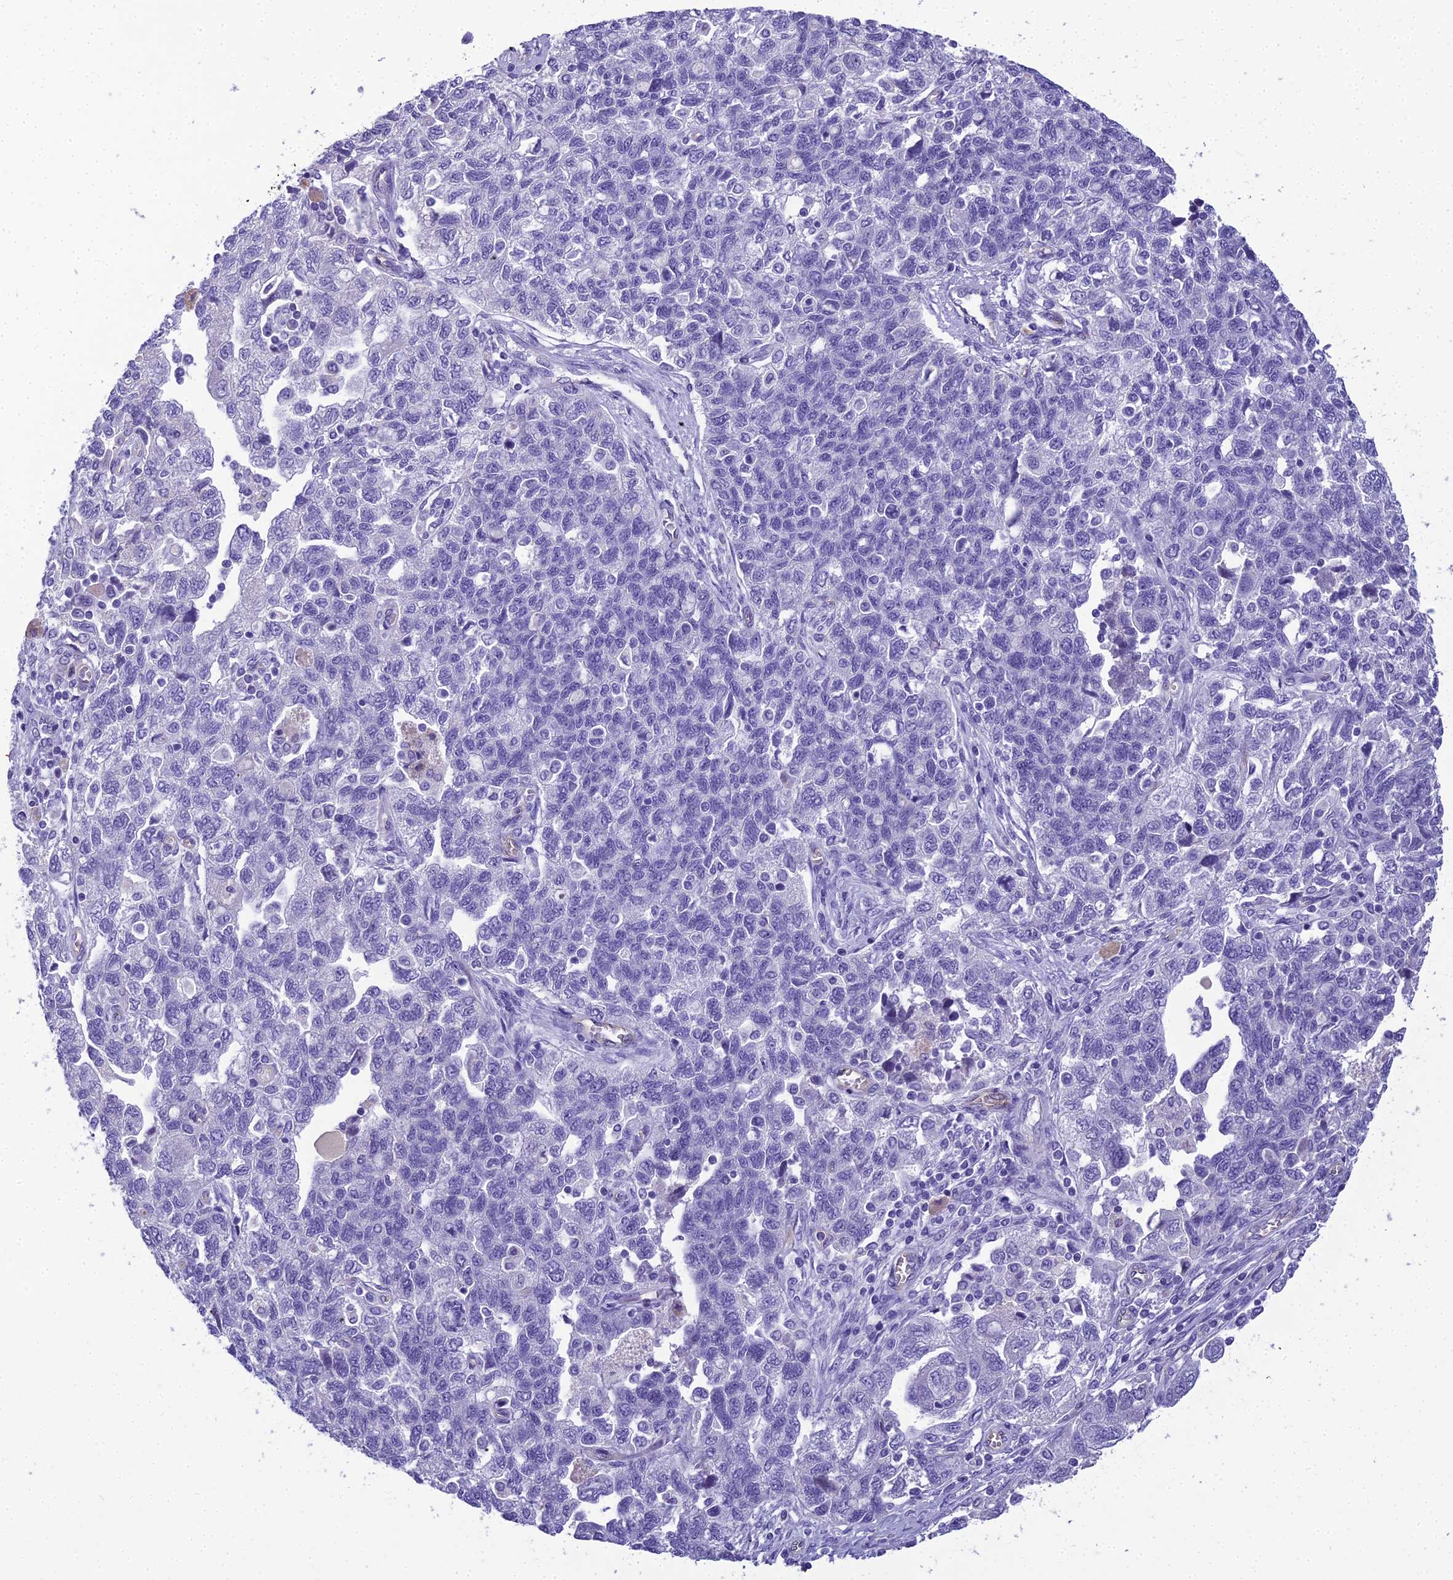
{"staining": {"intensity": "negative", "quantity": "none", "location": "none"}, "tissue": "ovarian cancer", "cell_type": "Tumor cells", "image_type": "cancer", "snomed": [{"axis": "morphology", "description": "Carcinoma, NOS"}, {"axis": "morphology", "description": "Cystadenocarcinoma, serous, NOS"}, {"axis": "topography", "description": "Ovary"}], "caption": "A high-resolution histopathology image shows IHC staining of ovarian carcinoma, which demonstrates no significant expression in tumor cells.", "gene": "NINJ1", "patient": {"sex": "female", "age": 69}}